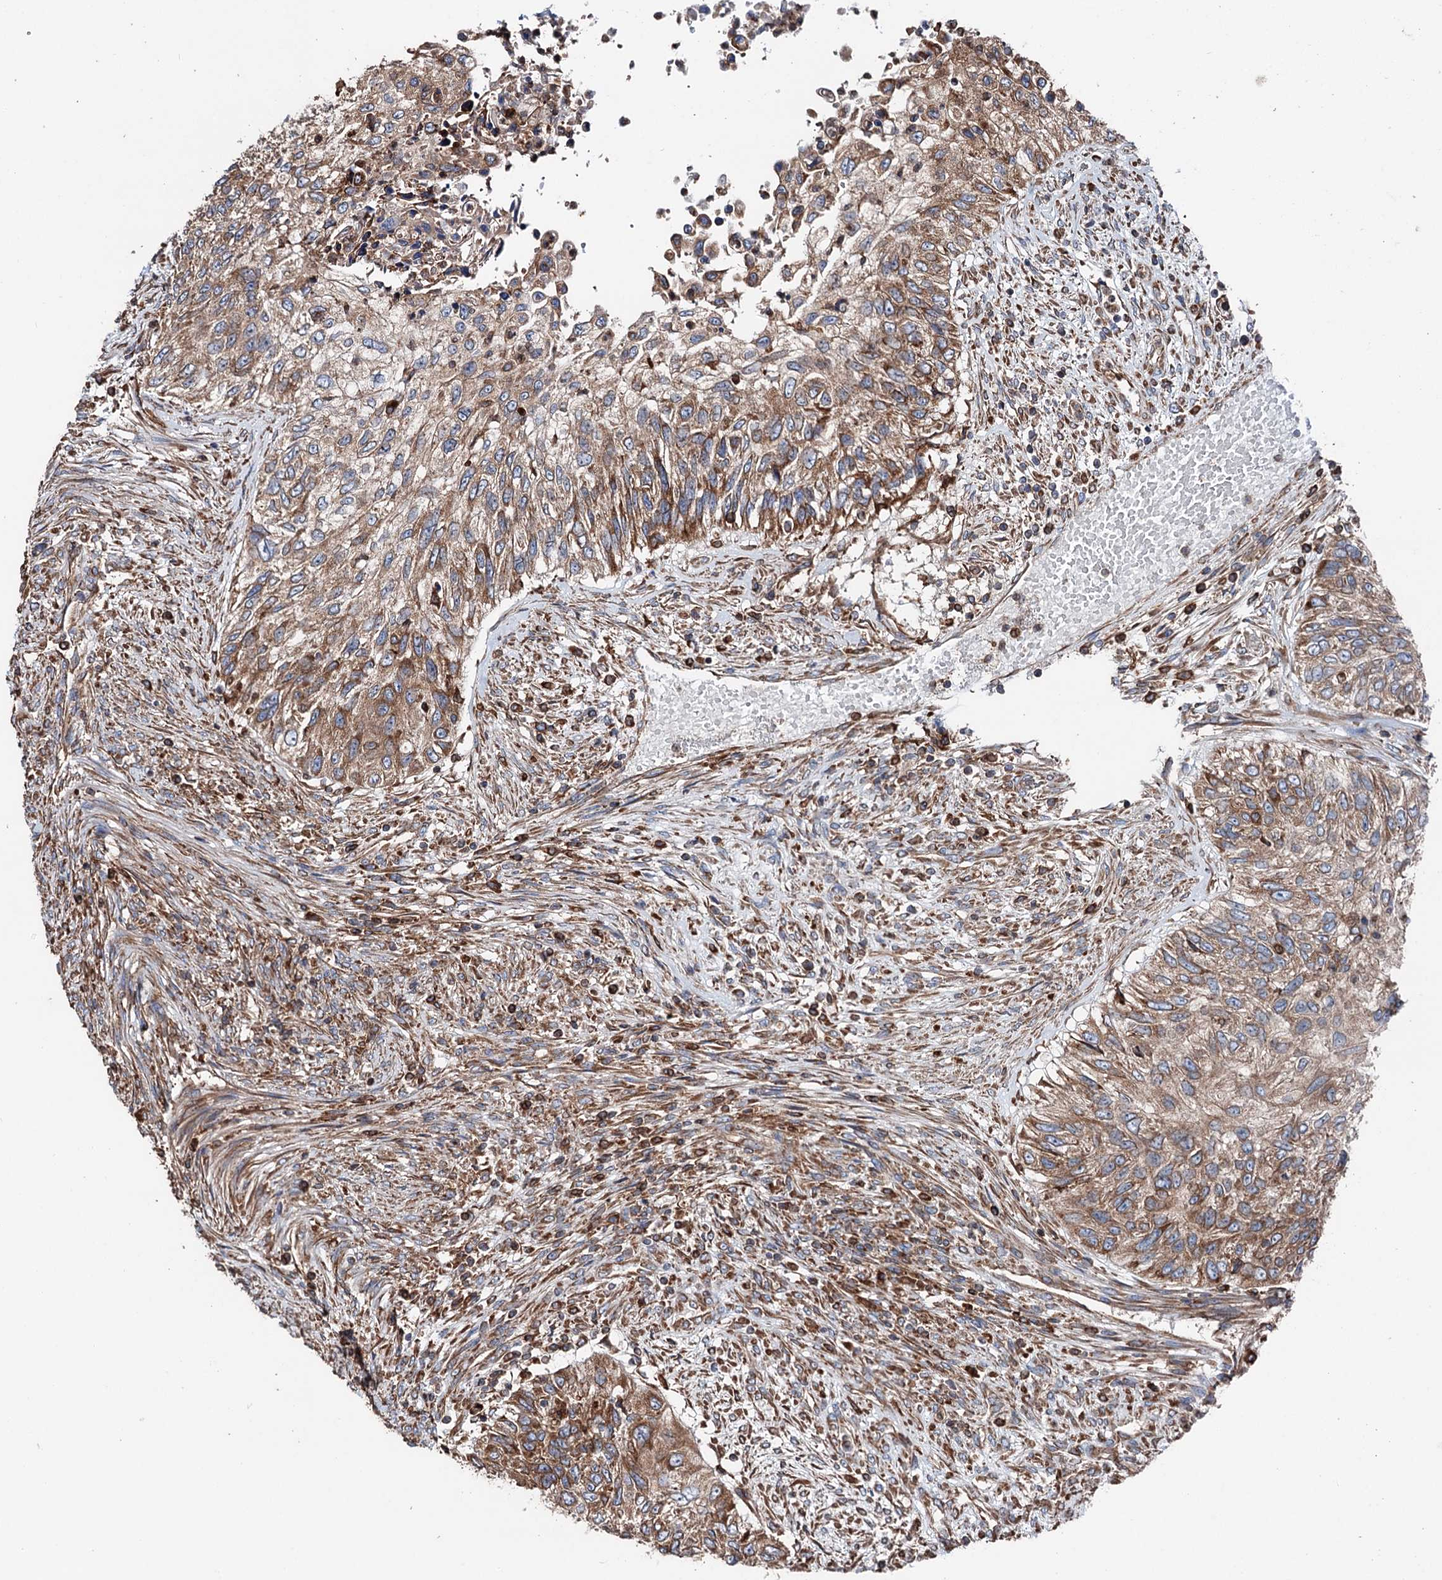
{"staining": {"intensity": "moderate", "quantity": ">75%", "location": "cytoplasmic/membranous"}, "tissue": "urothelial cancer", "cell_type": "Tumor cells", "image_type": "cancer", "snomed": [{"axis": "morphology", "description": "Urothelial carcinoma, High grade"}, {"axis": "topography", "description": "Urinary bladder"}], "caption": "High-grade urothelial carcinoma stained for a protein (brown) shows moderate cytoplasmic/membranous positive staining in about >75% of tumor cells.", "gene": "ERP29", "patient": {"sex": "female", "age": 60}}